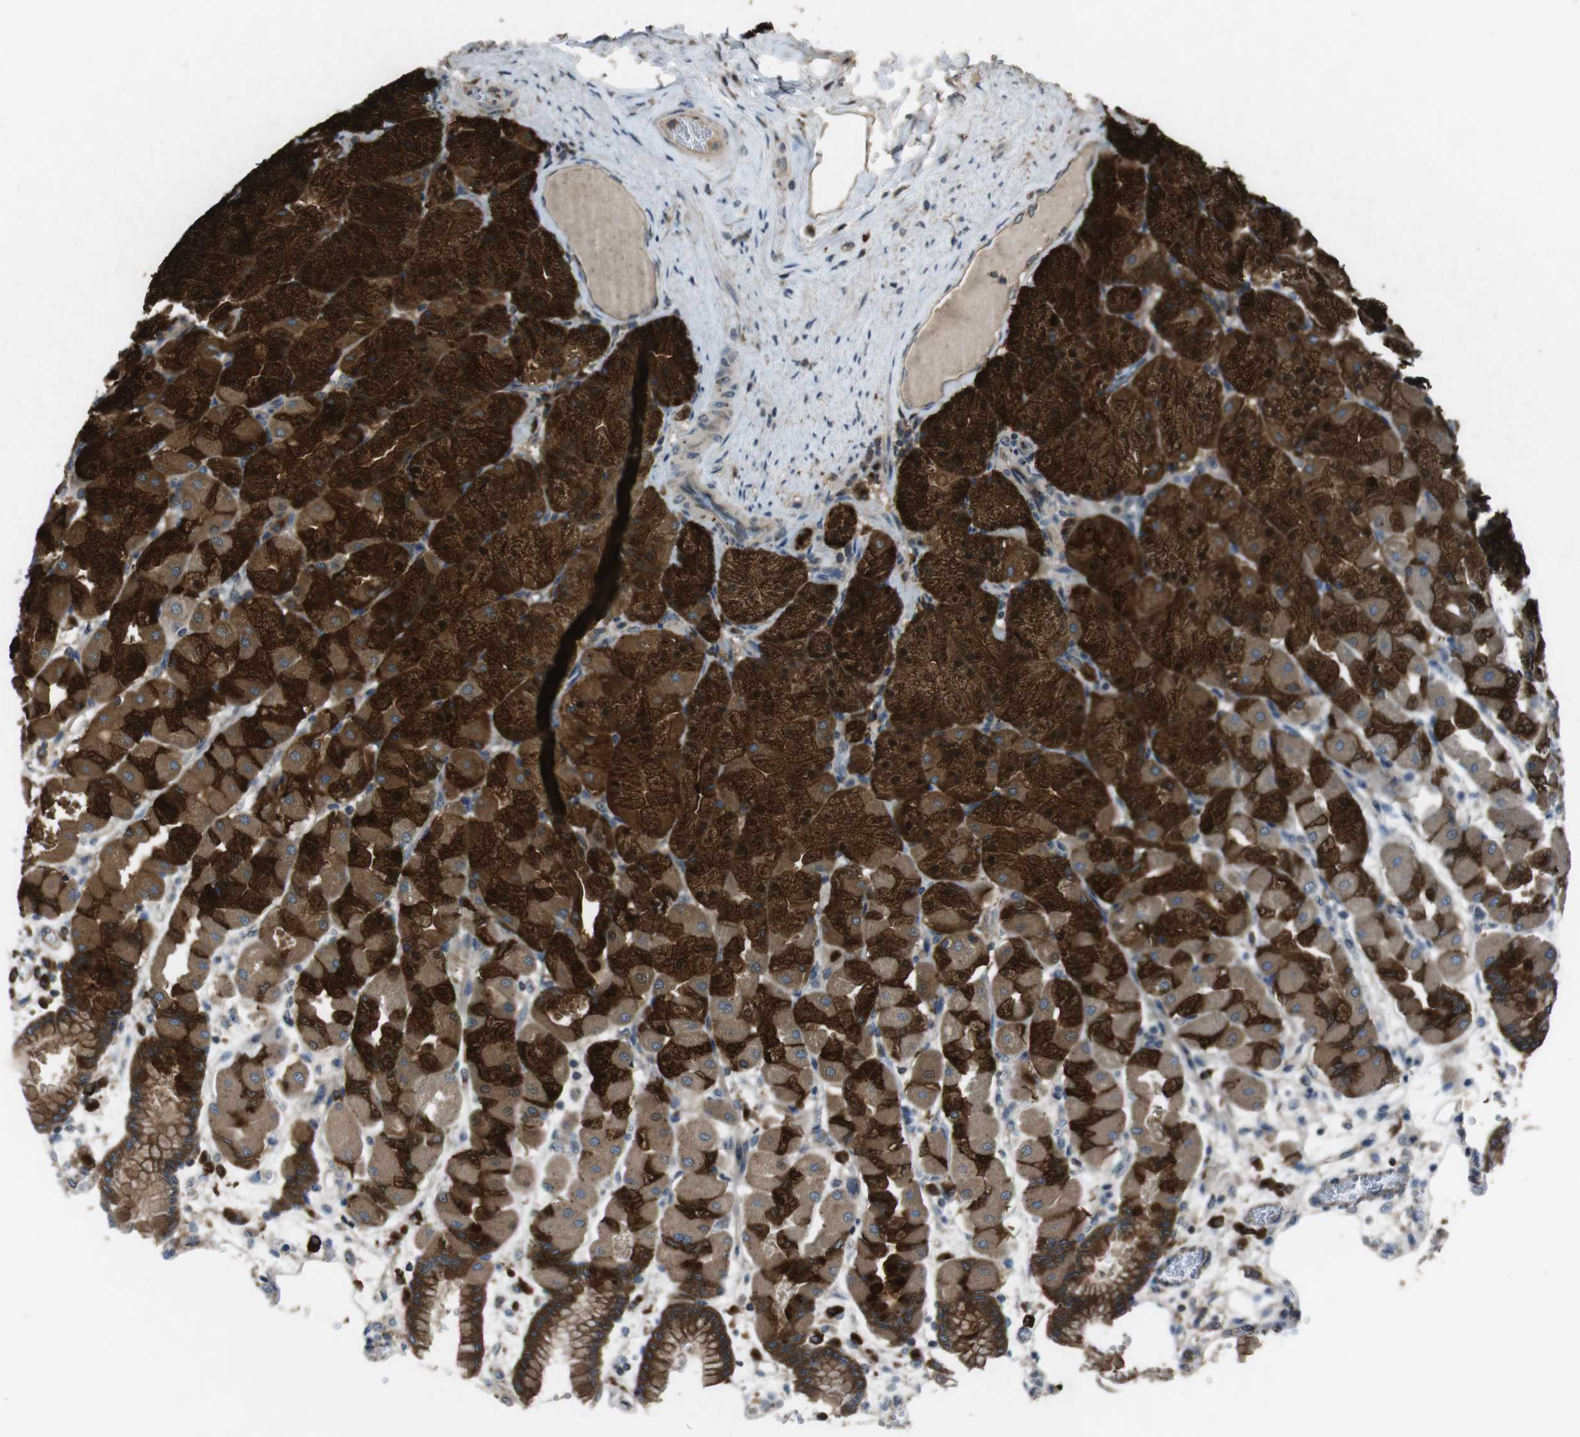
{"staining": {"intensity": "strong", "quantity": ">75%", "location": "cytoplasmic/membranous"}, "tissue": "stomach", "cell_type": "Glandular cells", "image_type": "normal", "snomed": [{"axis": "morphology", "description": "Normal tissue, NOS"}, {"axis": "topography", "description": "Stomach, upper"}], "caption": "Immunohistochemistry staining of normal stomach, which exhibits high levels of strong cytoplasmic/membranous expression in approximately >75% of glandular cells indicating strong cytoplasmic/membranous protein staining. The staining was performed using DAB (brown) for protein detection and nuclei were counterstained in hematoxylin (blue).", "gene": "SLC22A23", "patient": {"sex": "female", "age": 56}}